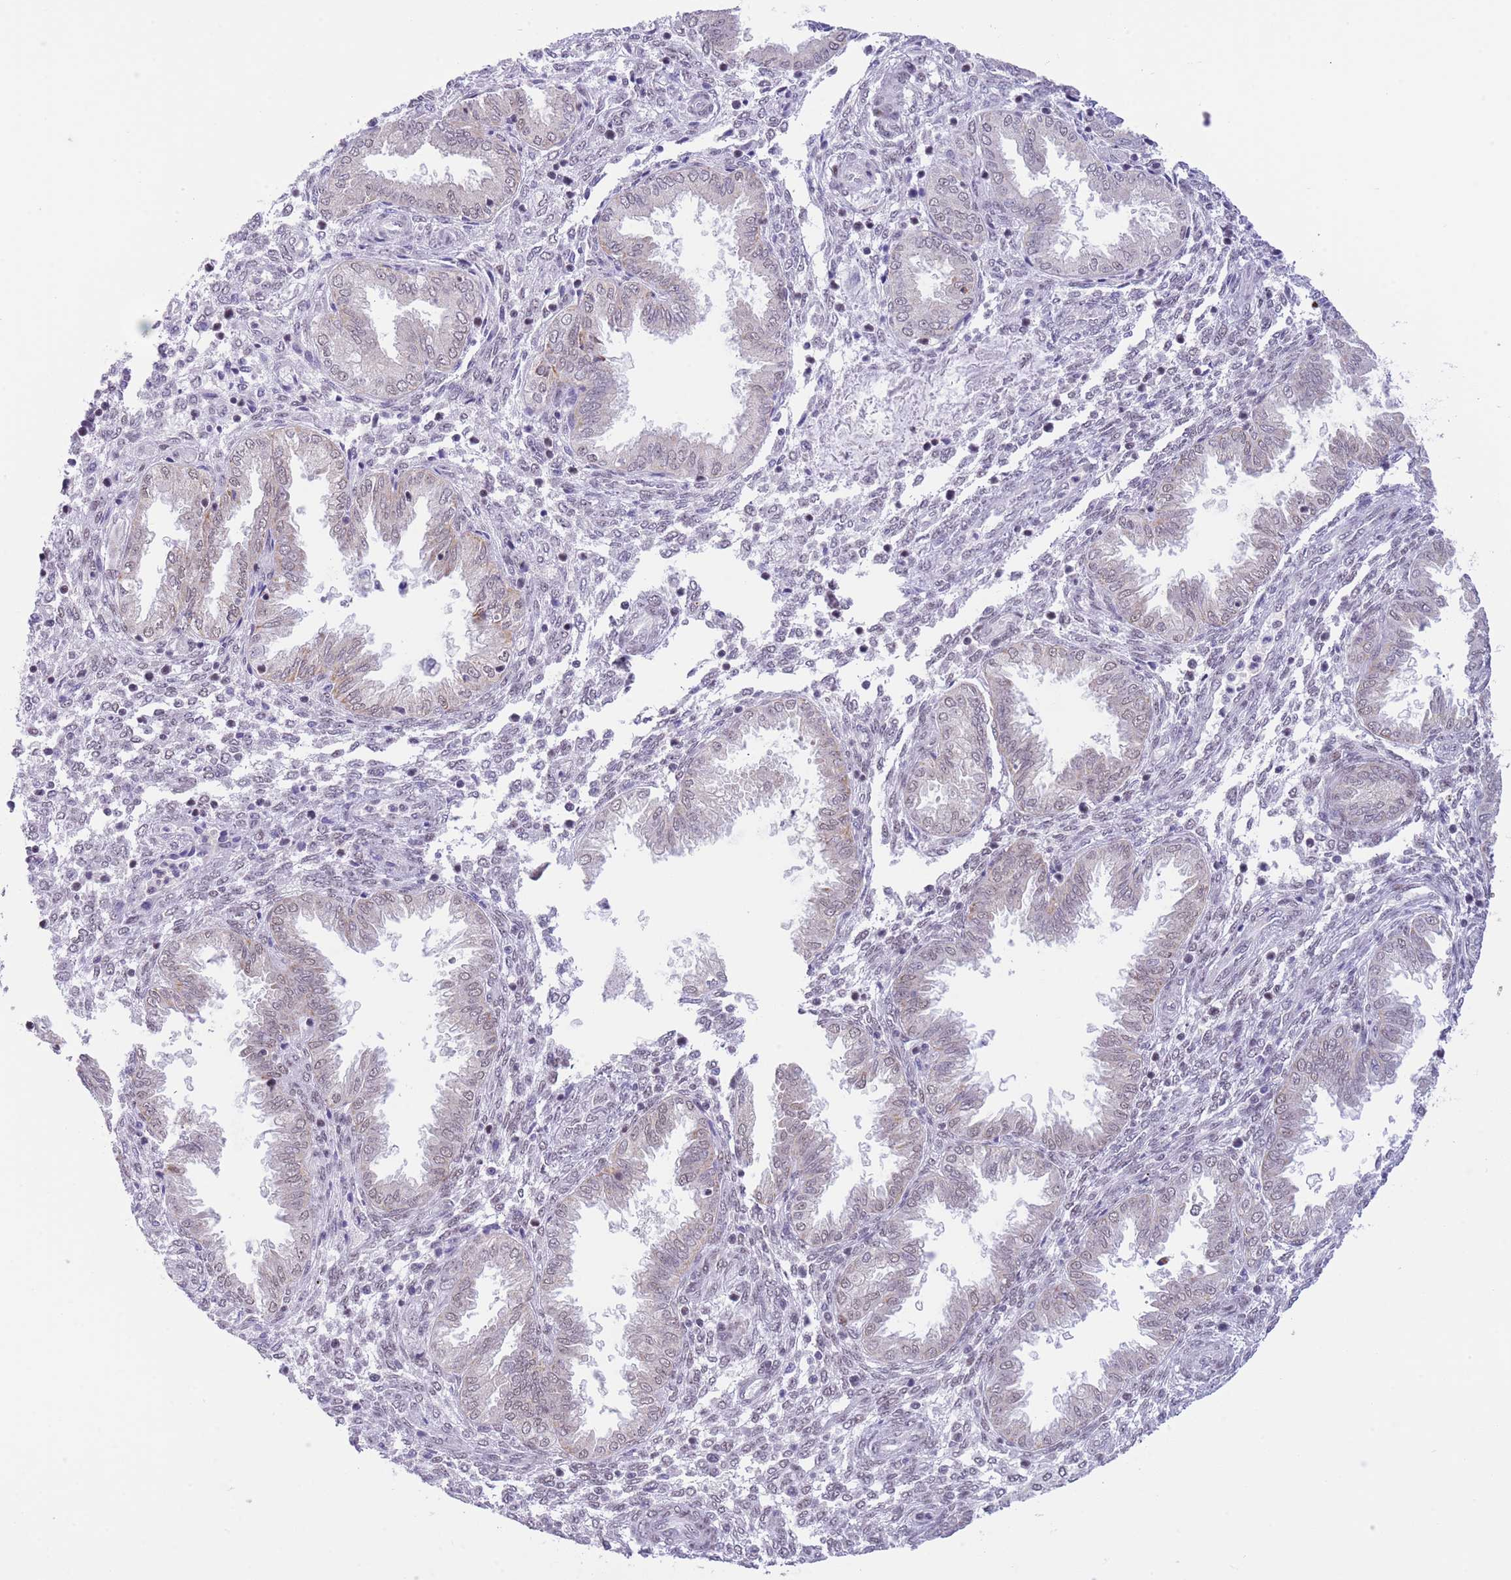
{"staining": {"intensity": "negative", "quantity": "none", "location": "none"}, "tissue": "endometrium", "cell_type": "Cells in endometrial stroma", "image_type": "normal", "snomed": [{"axis": "morphology", "description": "Normal tissue, NOS"}, {"axis": "topography", "description": "Endometrium"}], "caption": "Benign endometrium was stained to show a protein in brown. There is no significant expression in cells in endometrial stroma.", "gene": "RFX1", "patient": {"sex": "female", "age": 33}}